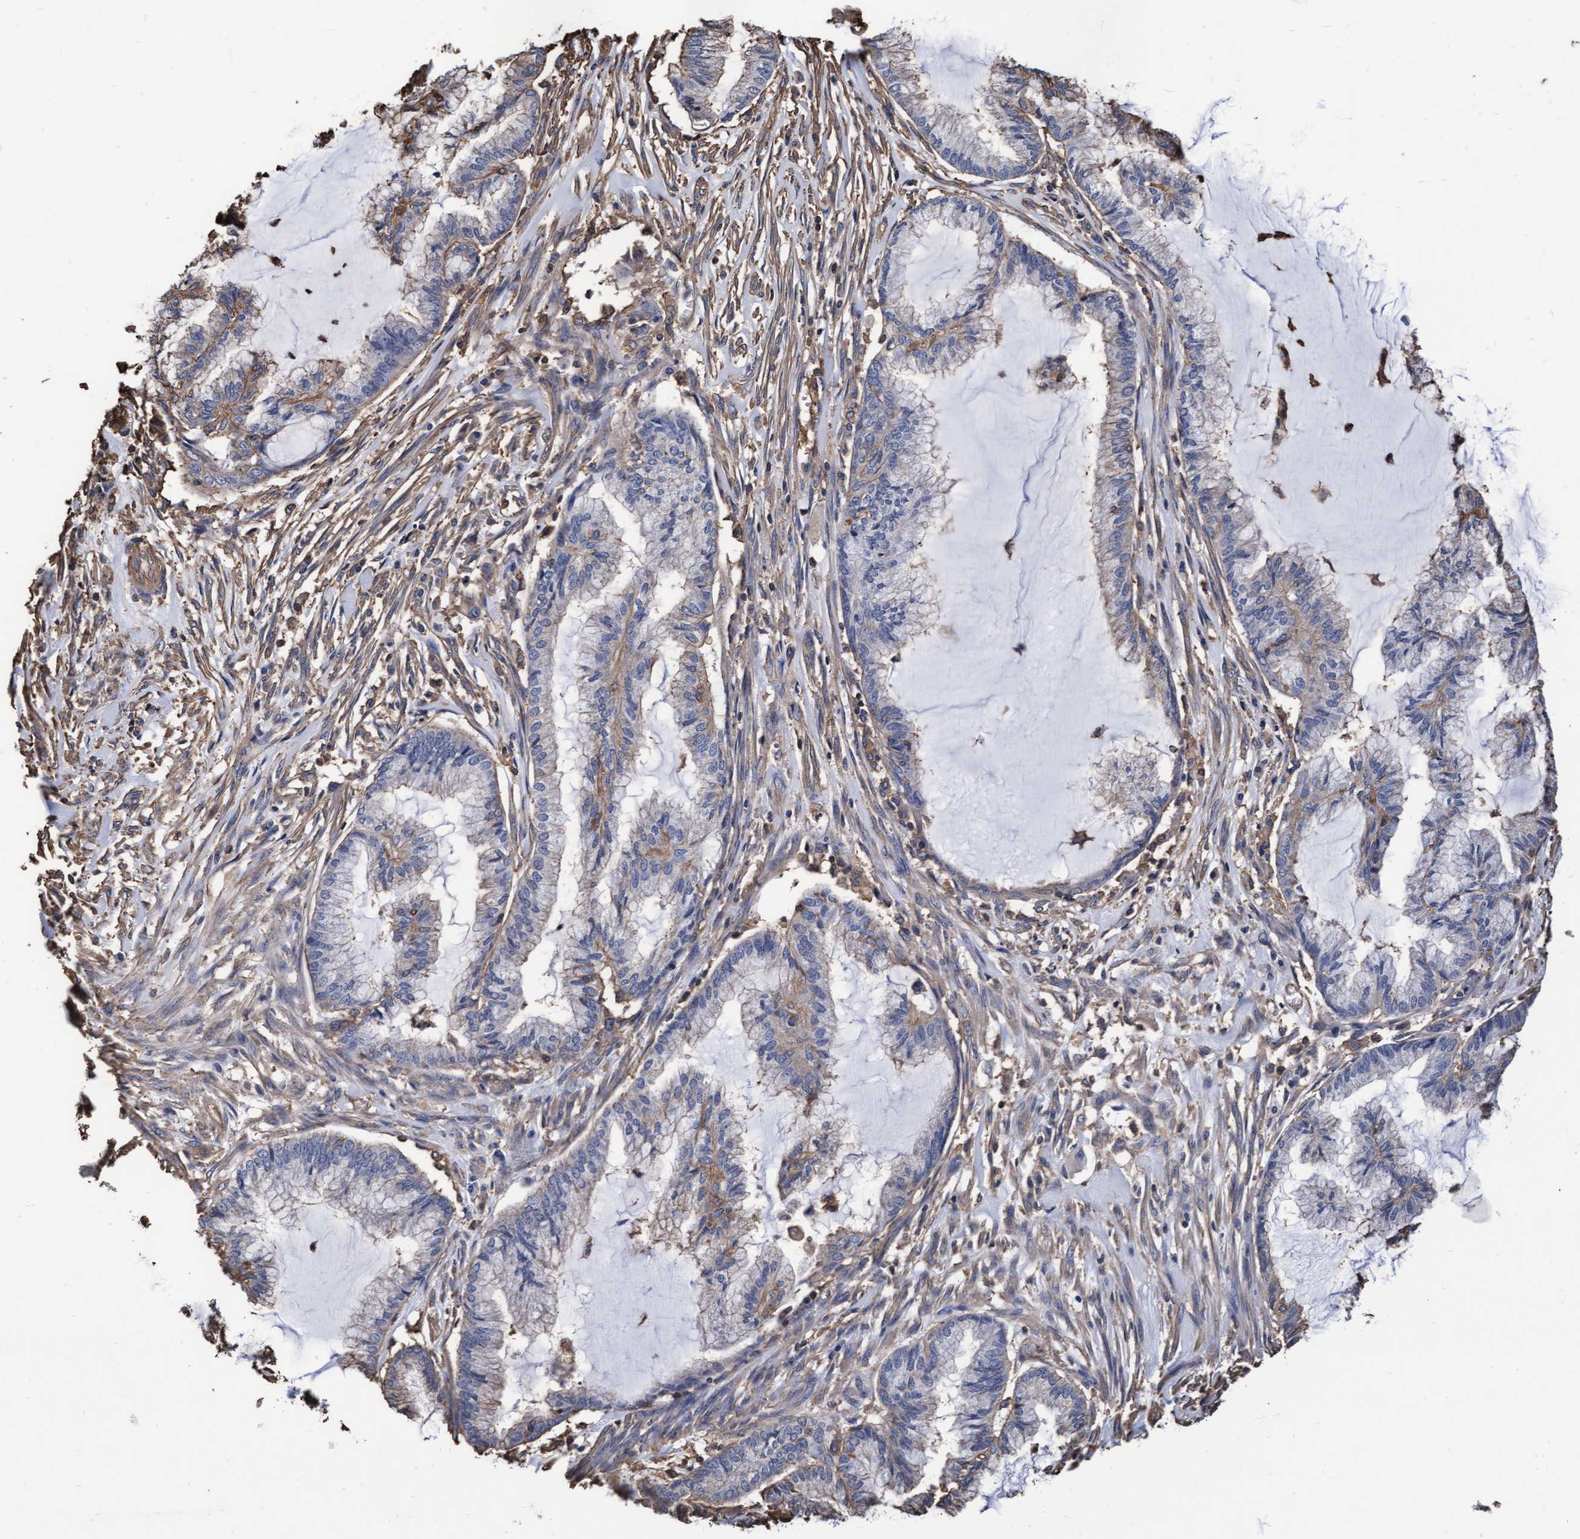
{"staining": {"intensity": "weak", "quantity": "25%-75%", "location": "cytoplasmic/membranous"}, "tissue": "endometrial cancer", "cell_type": "Tumor cells", "image_type": "cancer", "snomed": [{"axis": "morphology", "description": "Adenocarcinoma, NOS"}, {"axis": "topography", "description": "Endometrium"}], "caption": "Immunohistochemistry (IHC) of human adenocarcinoma (endometrial) reveals low levels of weak cytoplasmic/membranous staining in about 25%-75% of tumor cells. (IHC, brightfield microscopy, high magnification).", "gene": "GRHPR", "patient": {"sex": "female", "age": 86}}